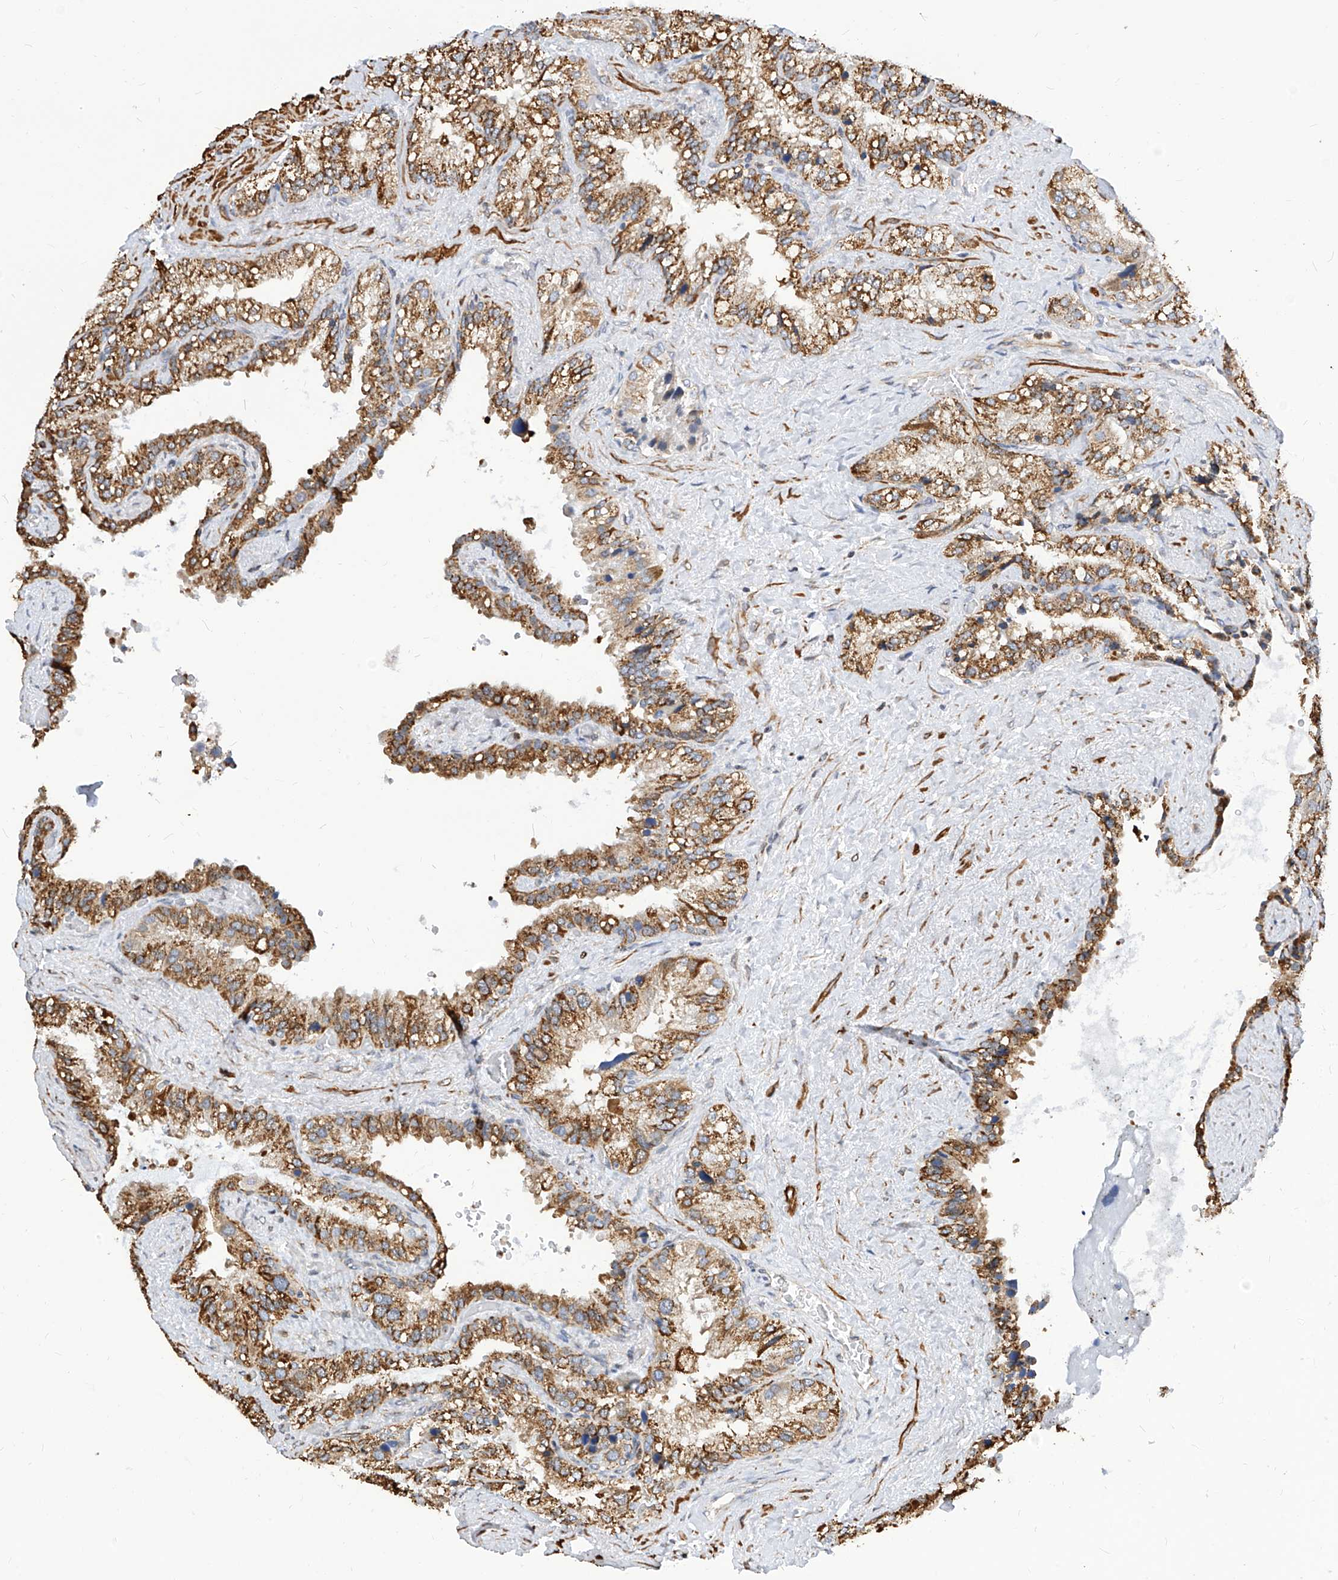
{"staining": {"intensity": "moderate", "quantity": ">75%", "location": "cytoplasmic/membranous"}, "tissue": "seminal vesicle", "cell_type": "Glandular cells", "image_type": "normal", "snomed": [{"axis": "morphology", "description": "Normal tissue, NOS"}, {"axis": "topography", "description": "Prostate"}, {"axis": "topography", "description": "Seminal veicle"}], "caption": "Moderate cytoplasmic/membranous protein staining is seen in approximately >75% of glandular cells in seminal vesicle. (Stains: DAB (3,3'-diaminobenzidine) in brown, nuclei in blue, Microscopy: brightfield microscopy at high magnification).", "gene": "TTLL8", "patient": {"sex": "male", "age": 68}}